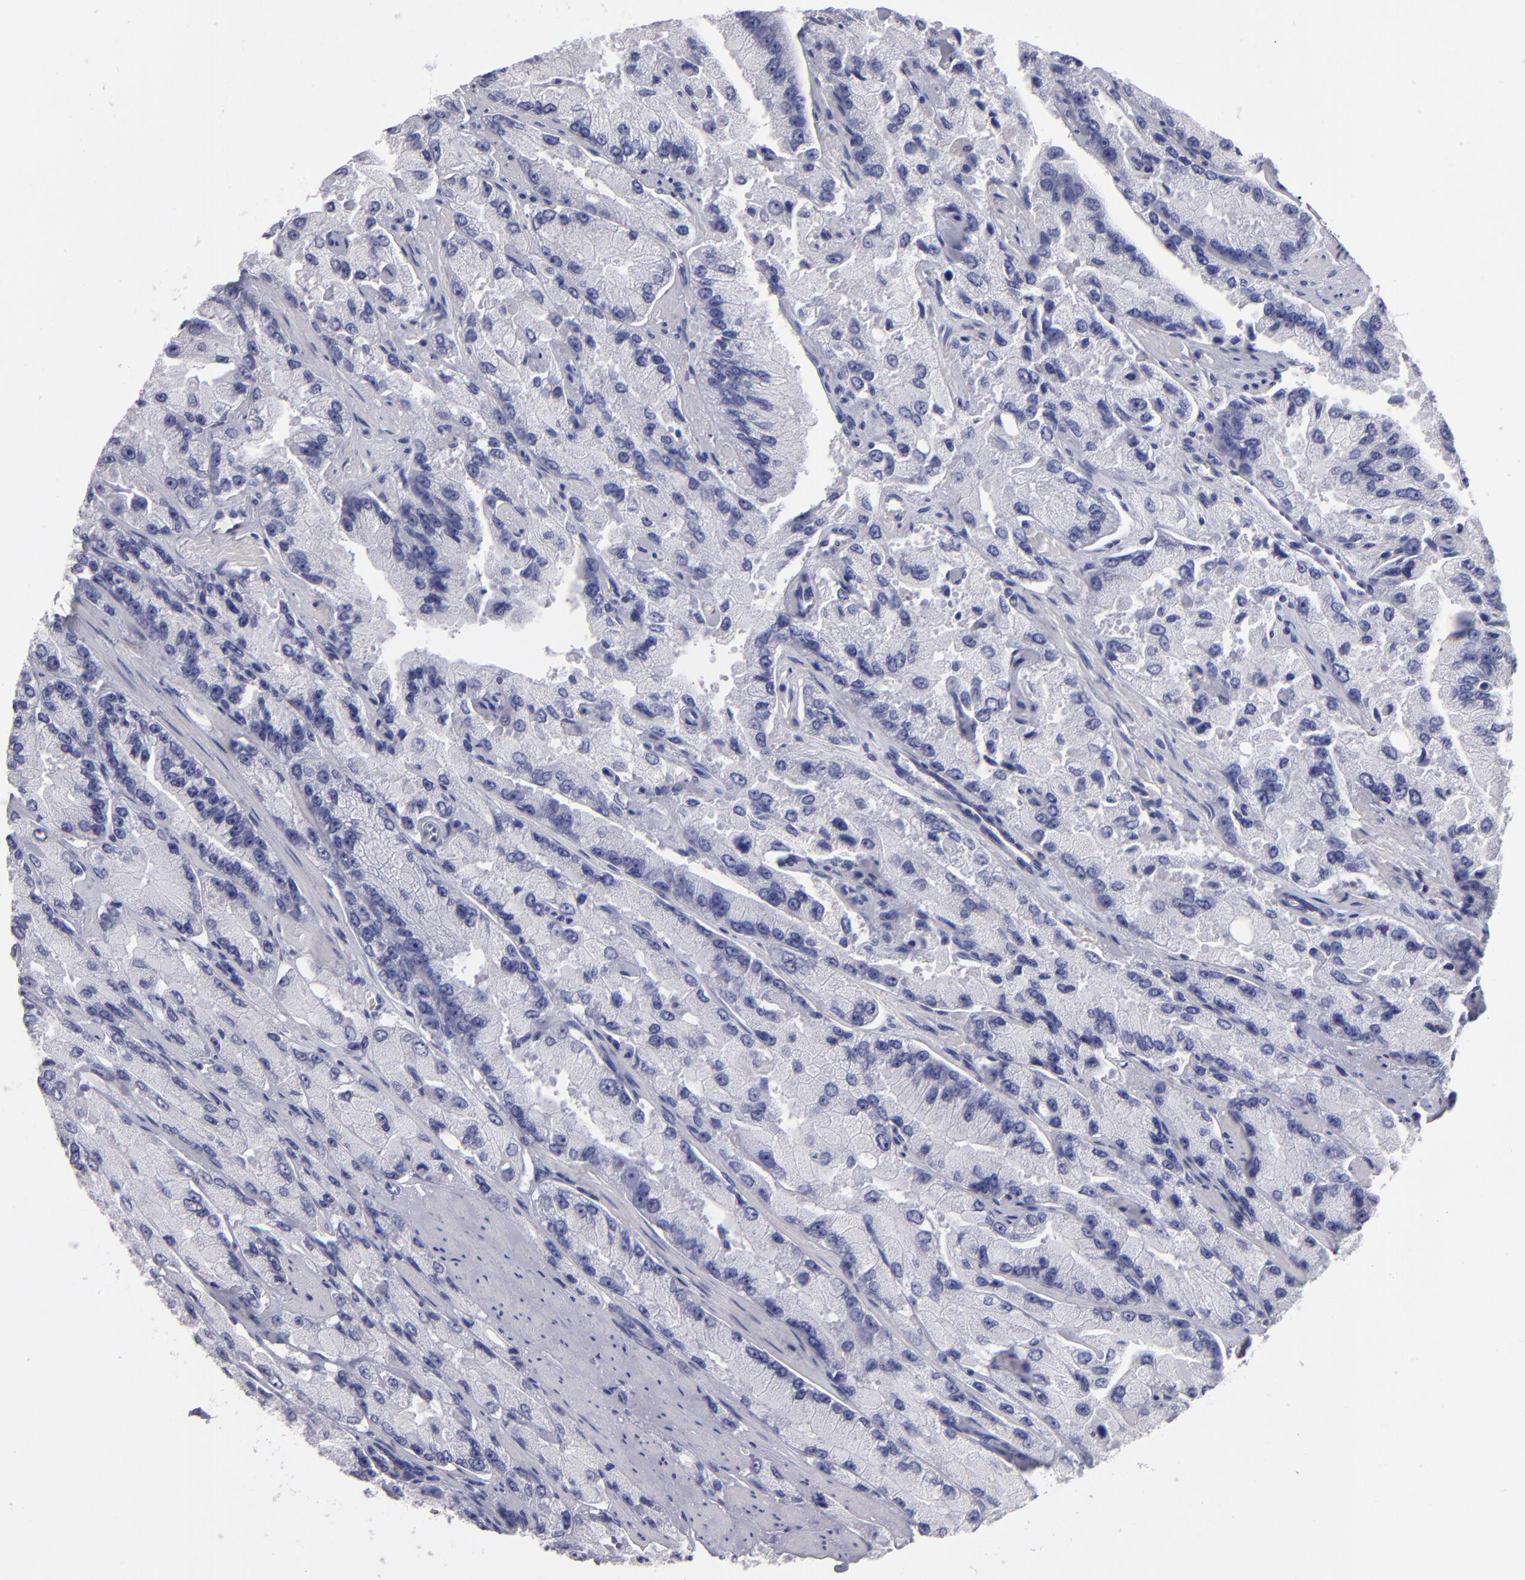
{"staining": {"intensity": "negative", "quantity": "none", "location": "none"}, "tissue": "prostate cancer", "cell_type": "Tumor cells", "image_type": "cancer", "snomed": [{"axis": "morphology", "description": "Adenocarcinoma, High grade"}, {"axis": "topography", "description": "Prostate"}], "caption": "A high-resolution histopathology image shows immunohistochemistry staining of prostate adenocarcinoma (high-grade), which demonstrates no significant staining in tumor cells.", "gene": "MB", "patient": {"sex": "male", "age": 58}}